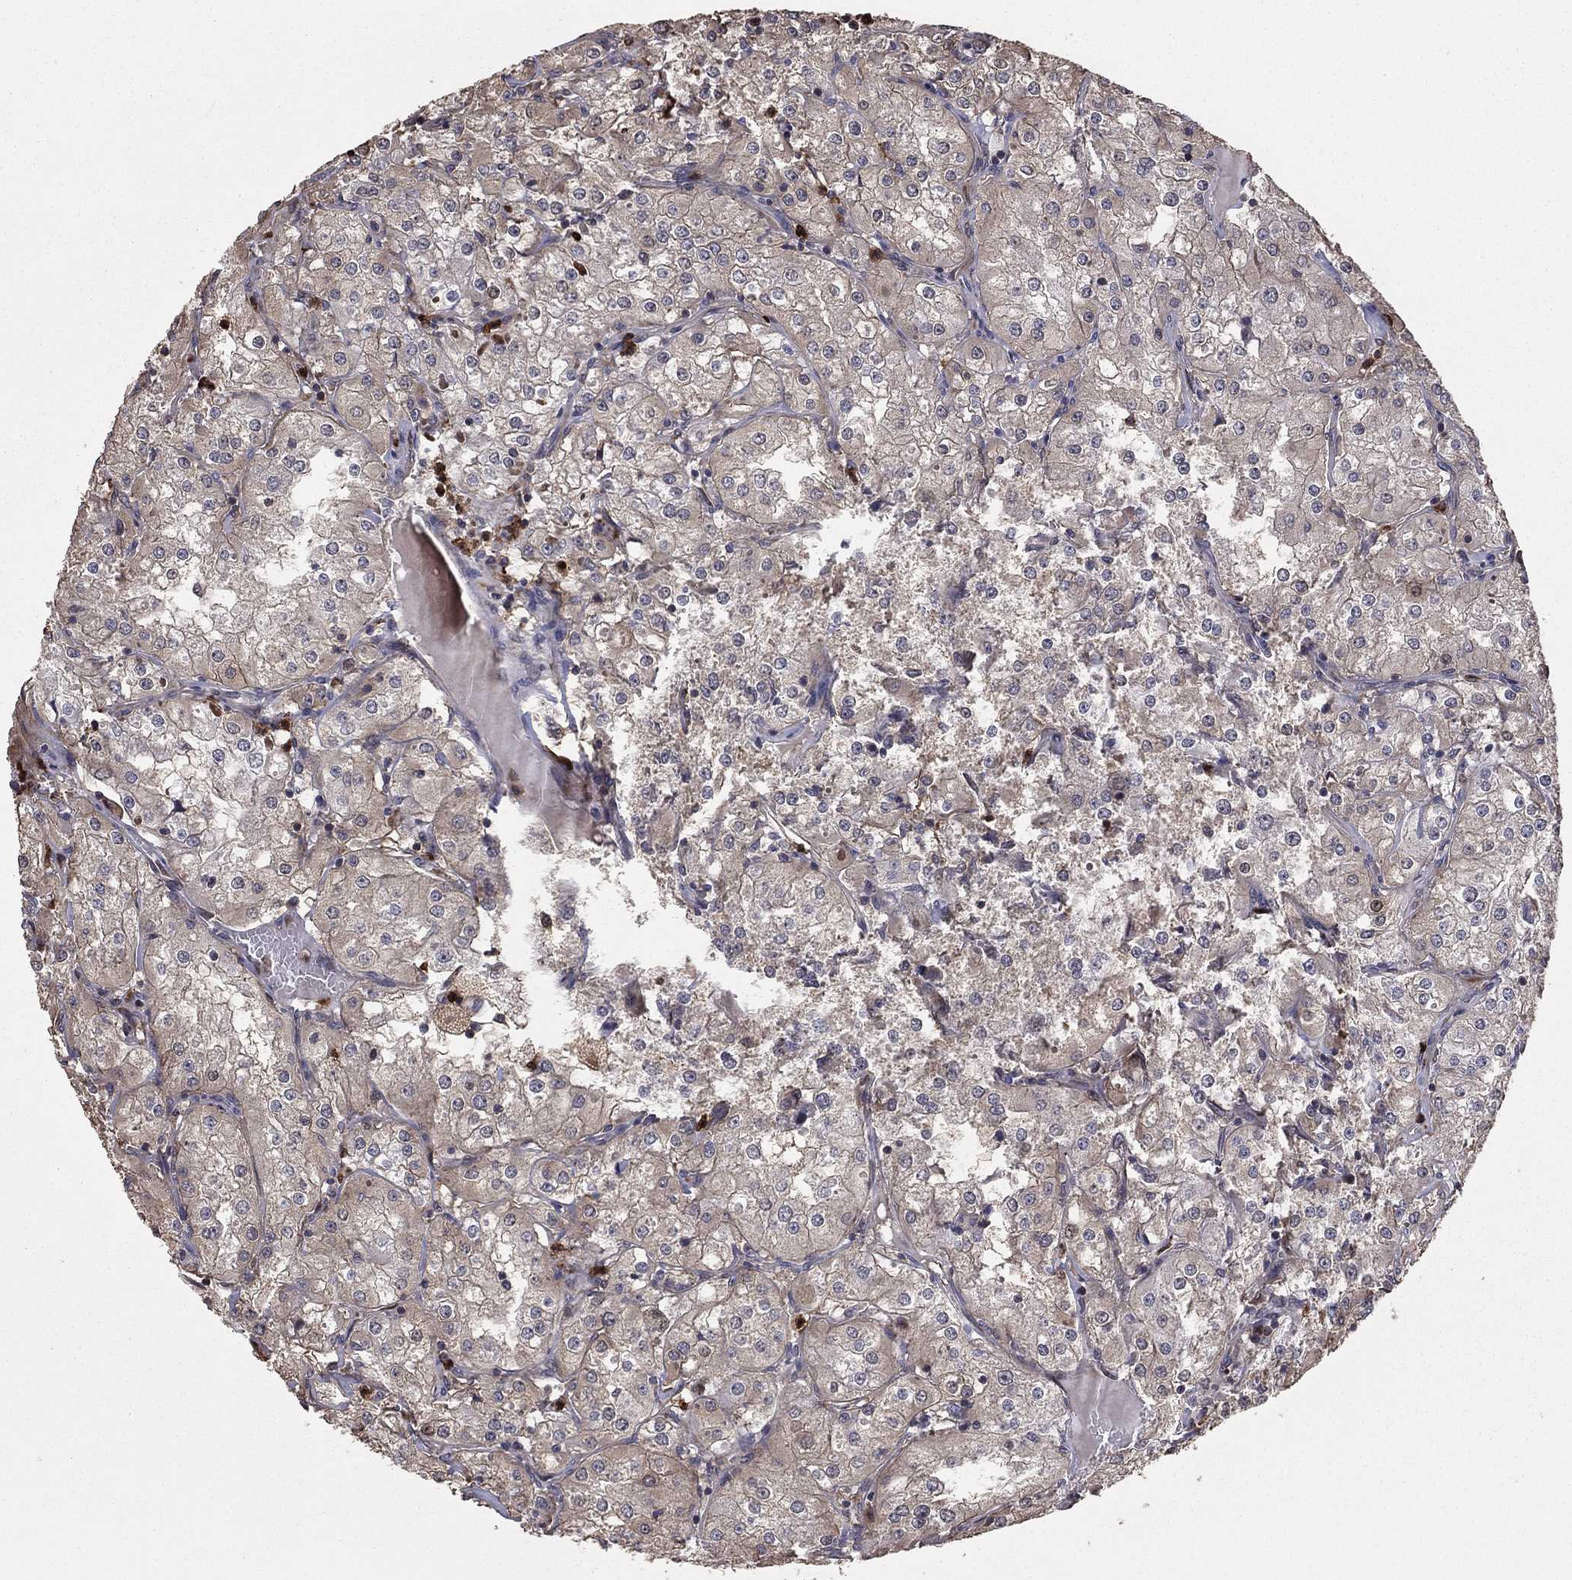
{"staining": {"intensity": "negative", "quantity": "none", "location": "none"}, "tissue": "renal cancer", "cell_type": "Tumor cells", "image_type": "cancer", "snomed": [{"axis": "morphology", "description": "Adenocarcinoma, NOS"}, {"axis": "topography", "description": "Kidney"}], "caption": "This is an immunohistochemistry photomicrograph of human renal cancer. There is no expression in tumor cells.", "gene": "GYG1", "patient": {"sex": "male", "age": 77}}